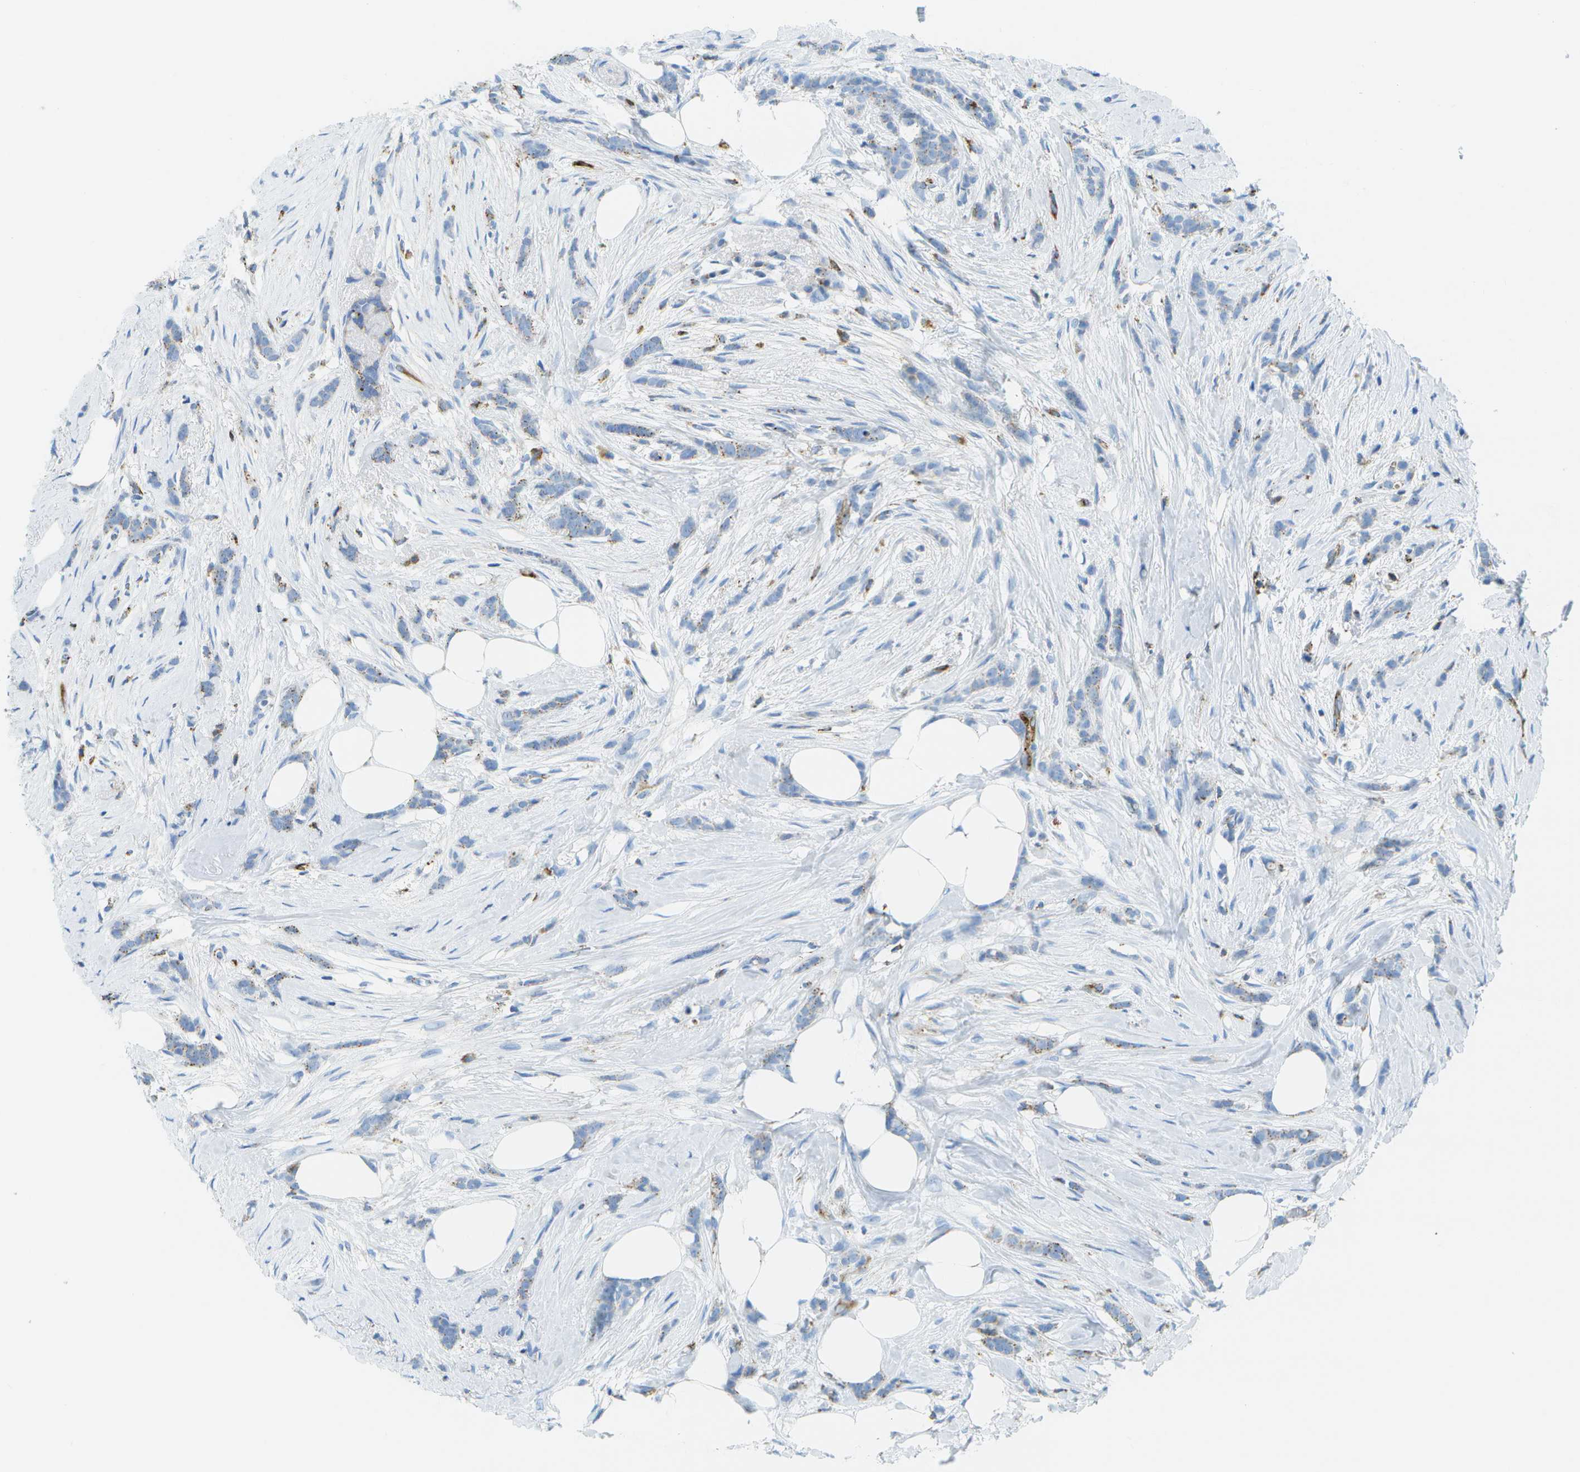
{"staining": {"intensity": "weak", "quantity": "25%-75%", "location": "cytoplasmic/membranous"}, "tissue": "breast cancer", "cell_type": "Tumor cells", "image_type": "cancer", "snomed": [{"axis": "morphology", "description": "Lobular carcinoma, in situ"}, {"axis": "morphology", "description": "Lobular carcinoma"}, {"axis": "topography", "description": "Breast"}], "caption": "Protein expression by immunohistochemistry (IHC) demonstrates weak cytoplasmic/membranous expression in approximately 25%-75% of tumor cells in breast lobular carcinoma.", "gene": "PRCP", "patient": {"sex": "female", "age": 41}}